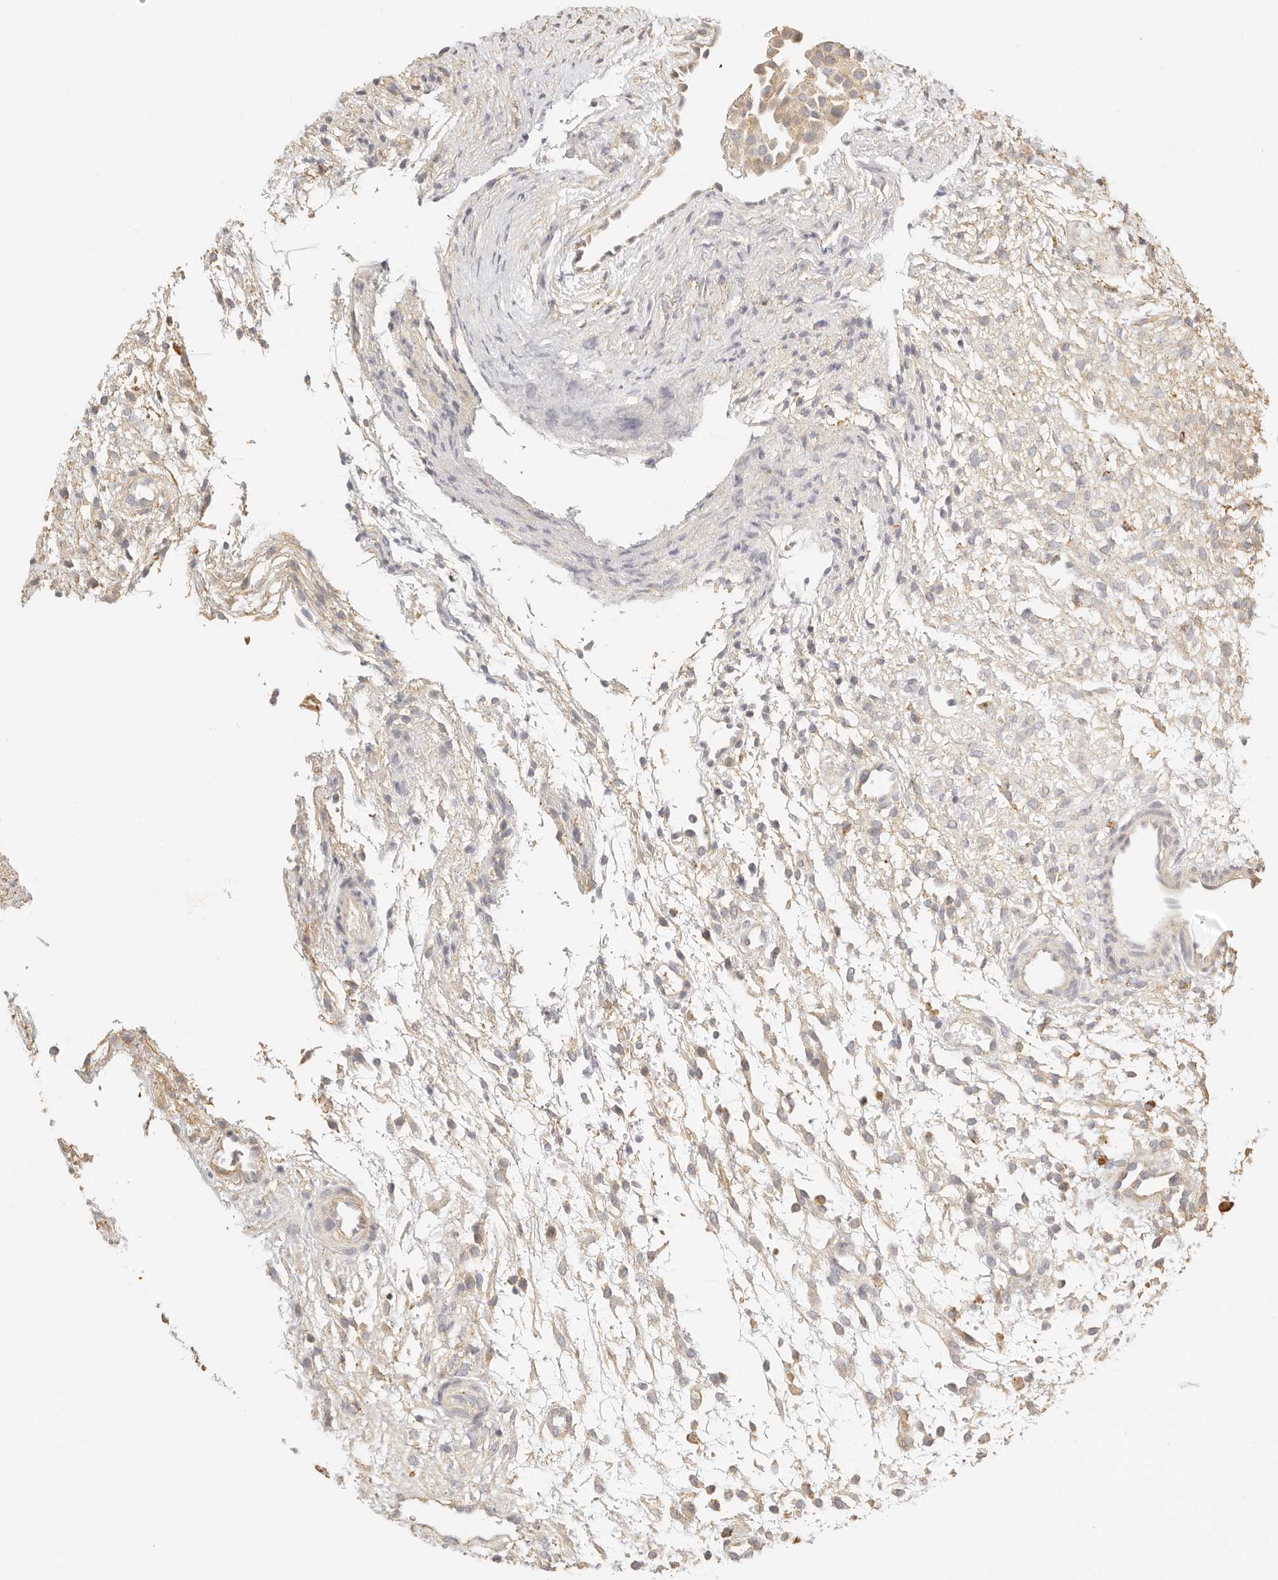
{"staining": {"intensity": "weak", "quantity": "<25%", "location": "cytoplasmic/membranous"}, "tissue": "ovary", "cell_type": "Ovarian stroma cells", "image_type": "normal", "snomed": [{"axis": "morphology", "description": "Normal tissue, NOS"}, {"axis": "morphology", "description": "Cyst, NOS"}, {"axis": "topography", "description": "Ovary"}], "caption": "A high-resolution image shows immunohistochemistry (IHC) staining of benign ovary, which shows no significant staining in ovarian stroma cells. (DAB IHC with hematoxylin counter stain).", "gene": "CNMD", "patient": {"sex": "female", "age": 18}}